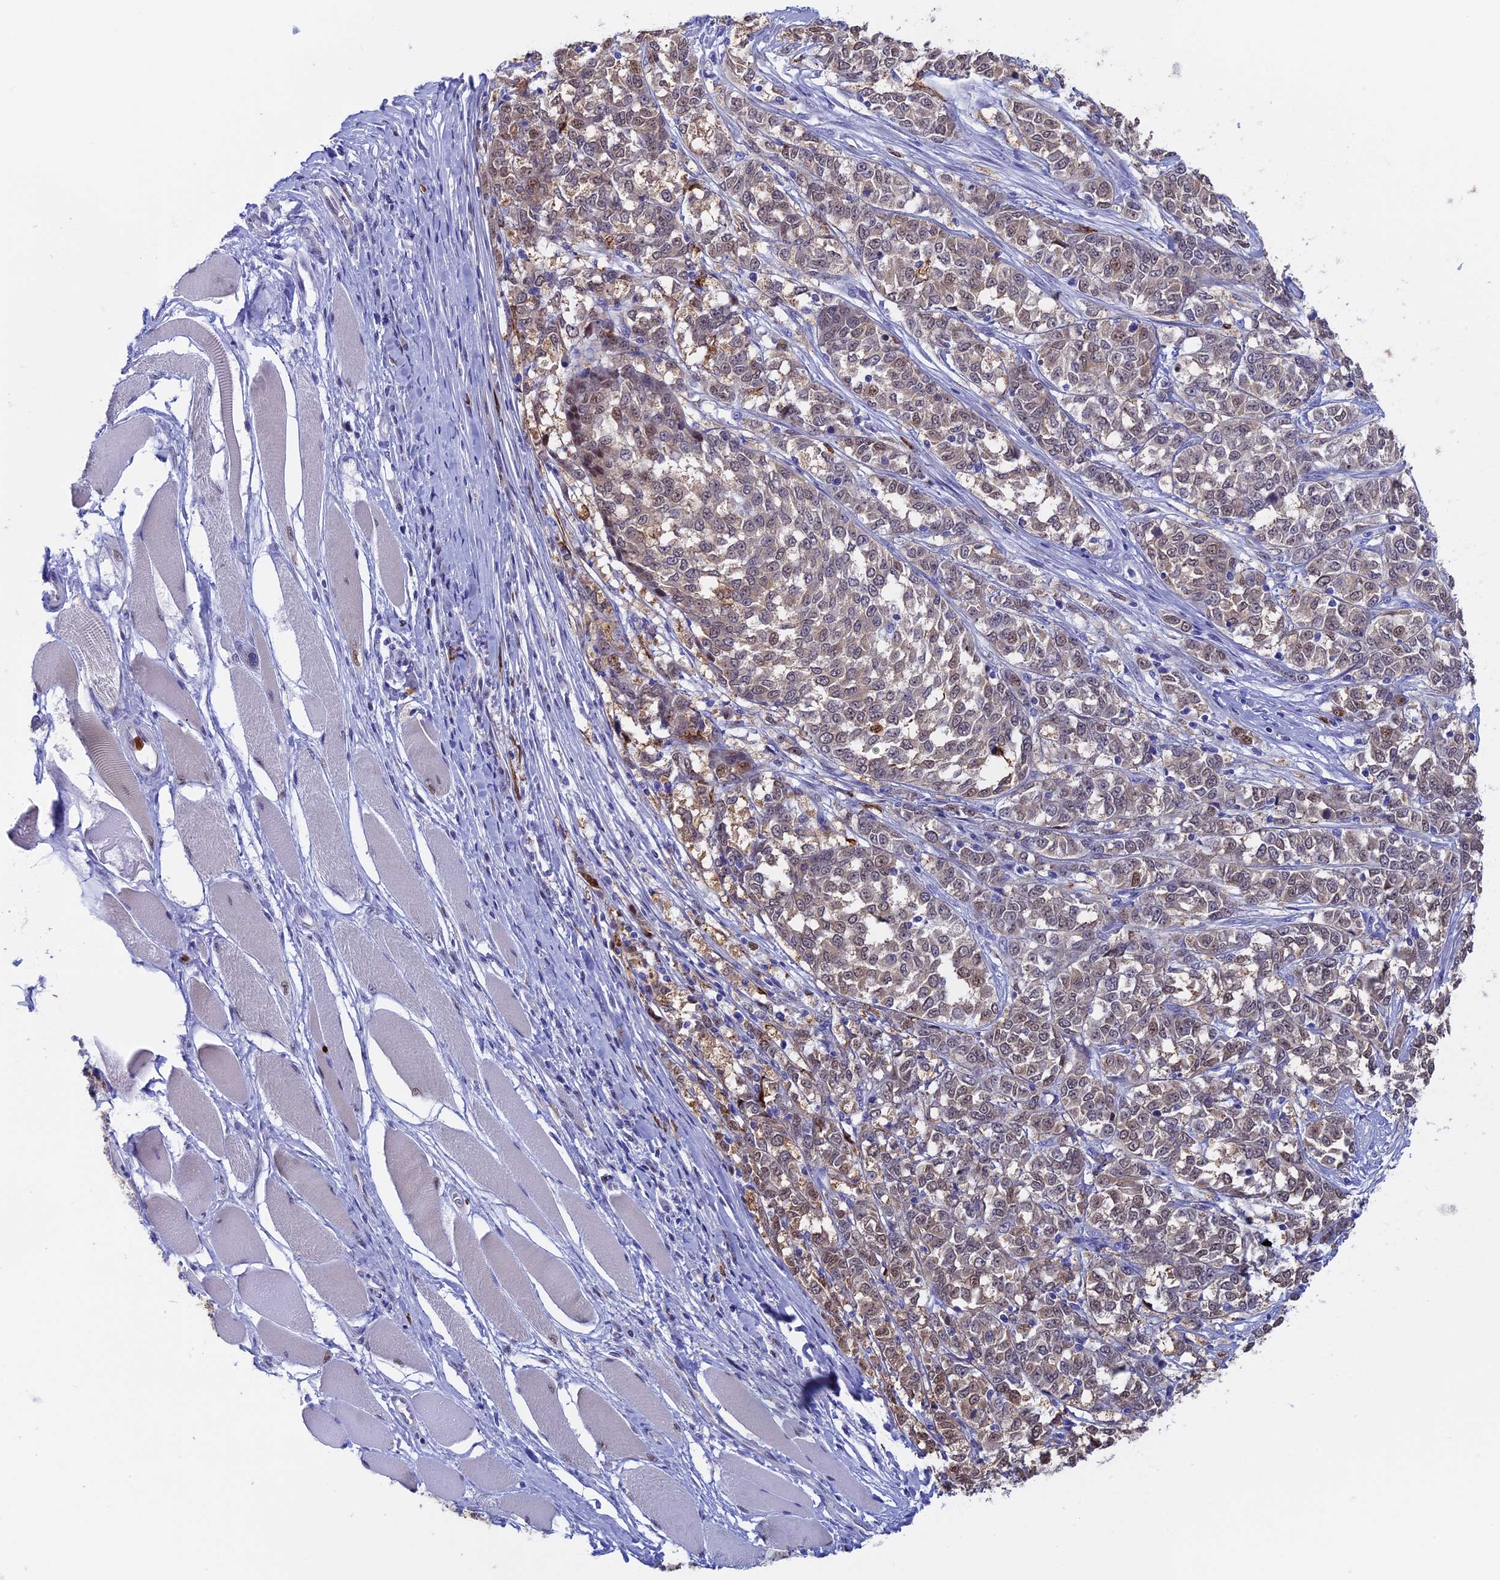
{"staining": {"intensity": "weak", "quantity": "<25%", "location": "cytoplasmic/membranous,nuclear"}, "tissue": "melanoma", "cell_type": "Tumor cells", "image_type": "cancer", "snomed": [{"axis": "morphology", "description": "Malignant melanoma, NOS"}, {"axis": "topography", "description": "Skin"}], "caption": "Malignant melanoma stained for a protein using IHC shows no staining tumor cells.", "gene": "SLC26A1", "patient": {"sex": "female", "age": 72}}